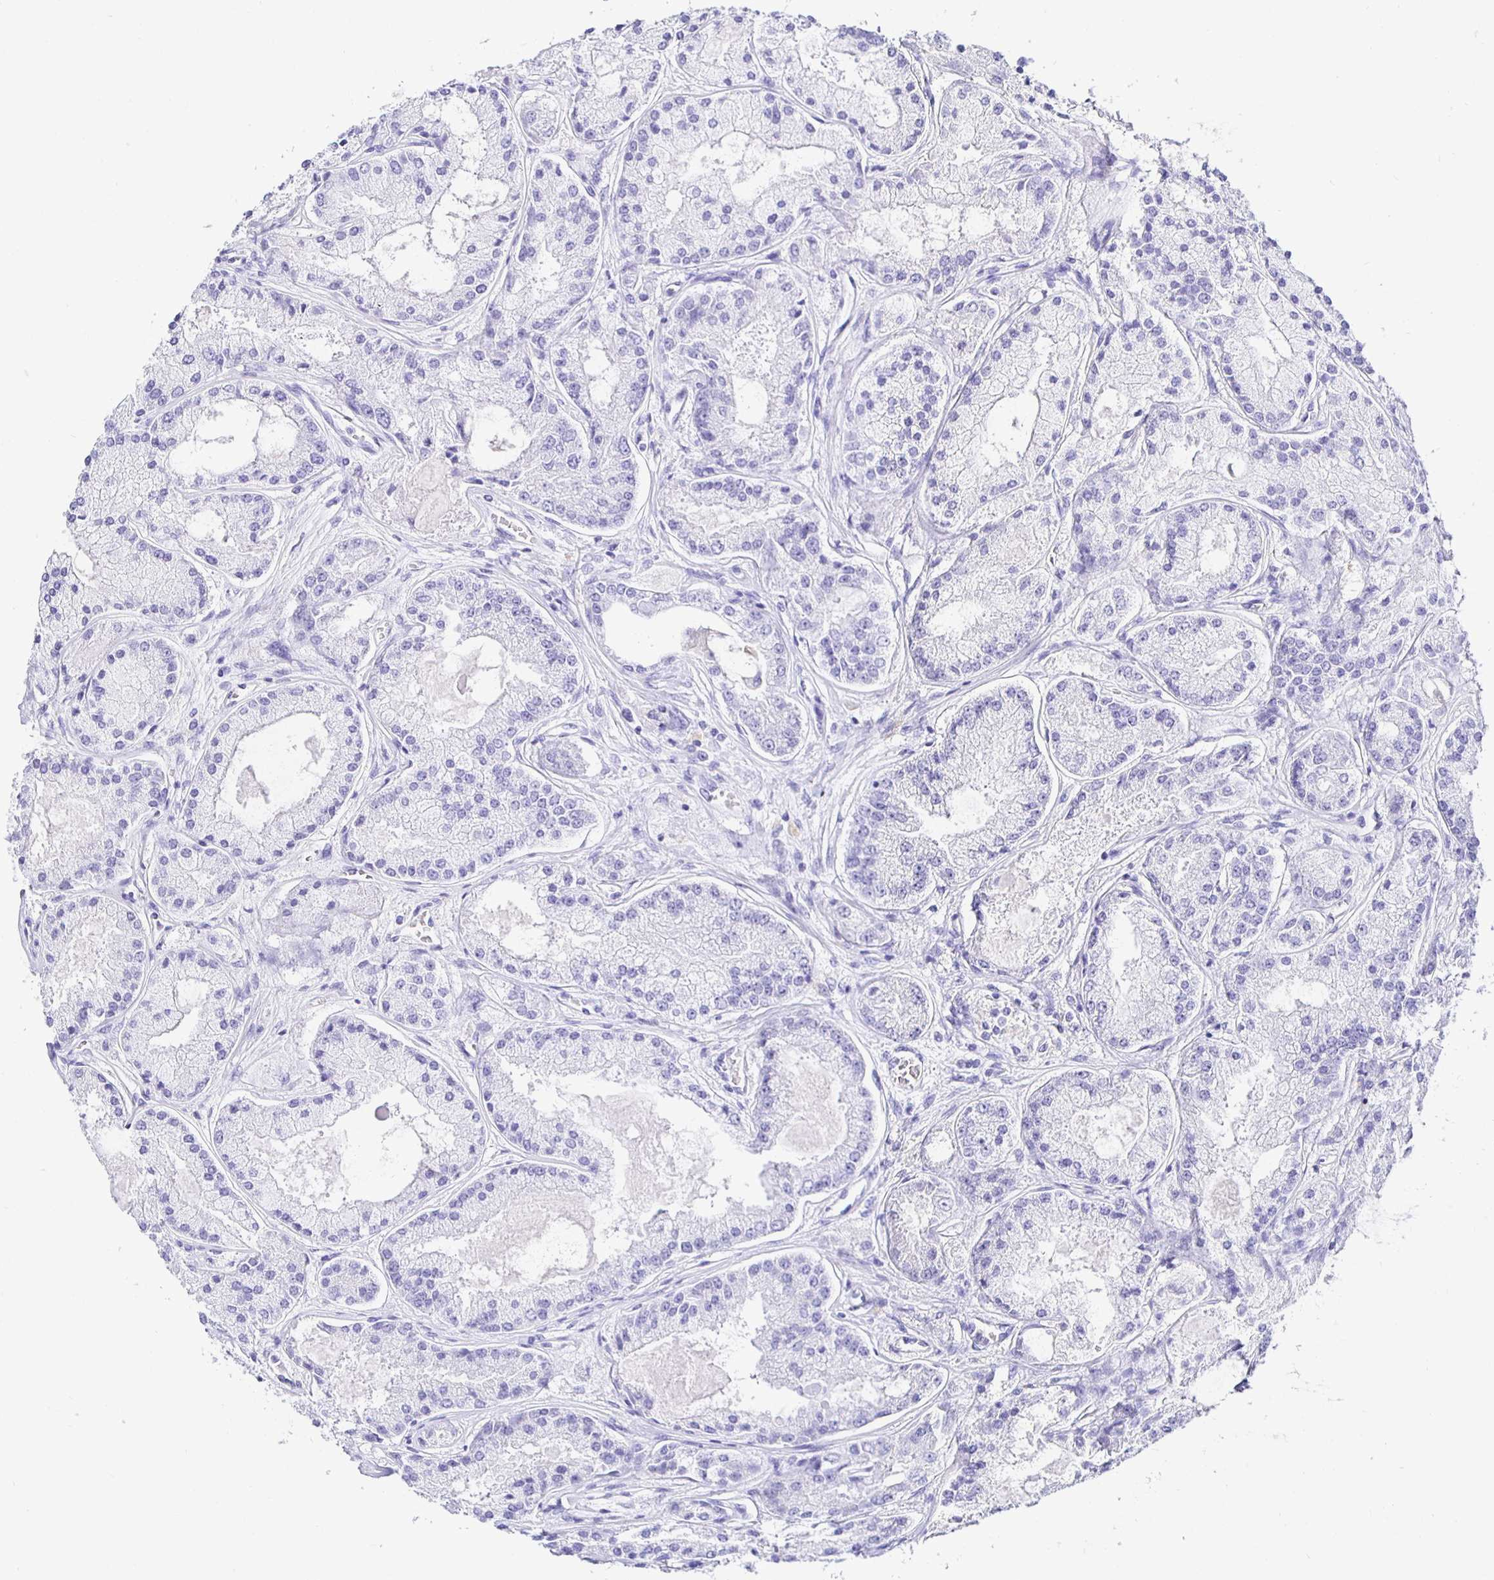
{"staining": {"intensity": "negative", "quantity": "none", "location": "none"}, "tissue": "prostate cancer", "cell_type": "Tumor cells", "image_type": "cancer", "snomed": [{"axis": "morphology", "description": "Adenocarcinoma, High grade"}, {"axis": "topography", "description": "Prostate"}], "caption": "A histopathology image of prostate cancer (high-grade adenocarcinoma) stained for a protein demonstrates no brown staining in tumor cells.", "gene": "UMOD", "patient": {"sex": "male", "age": 67}}